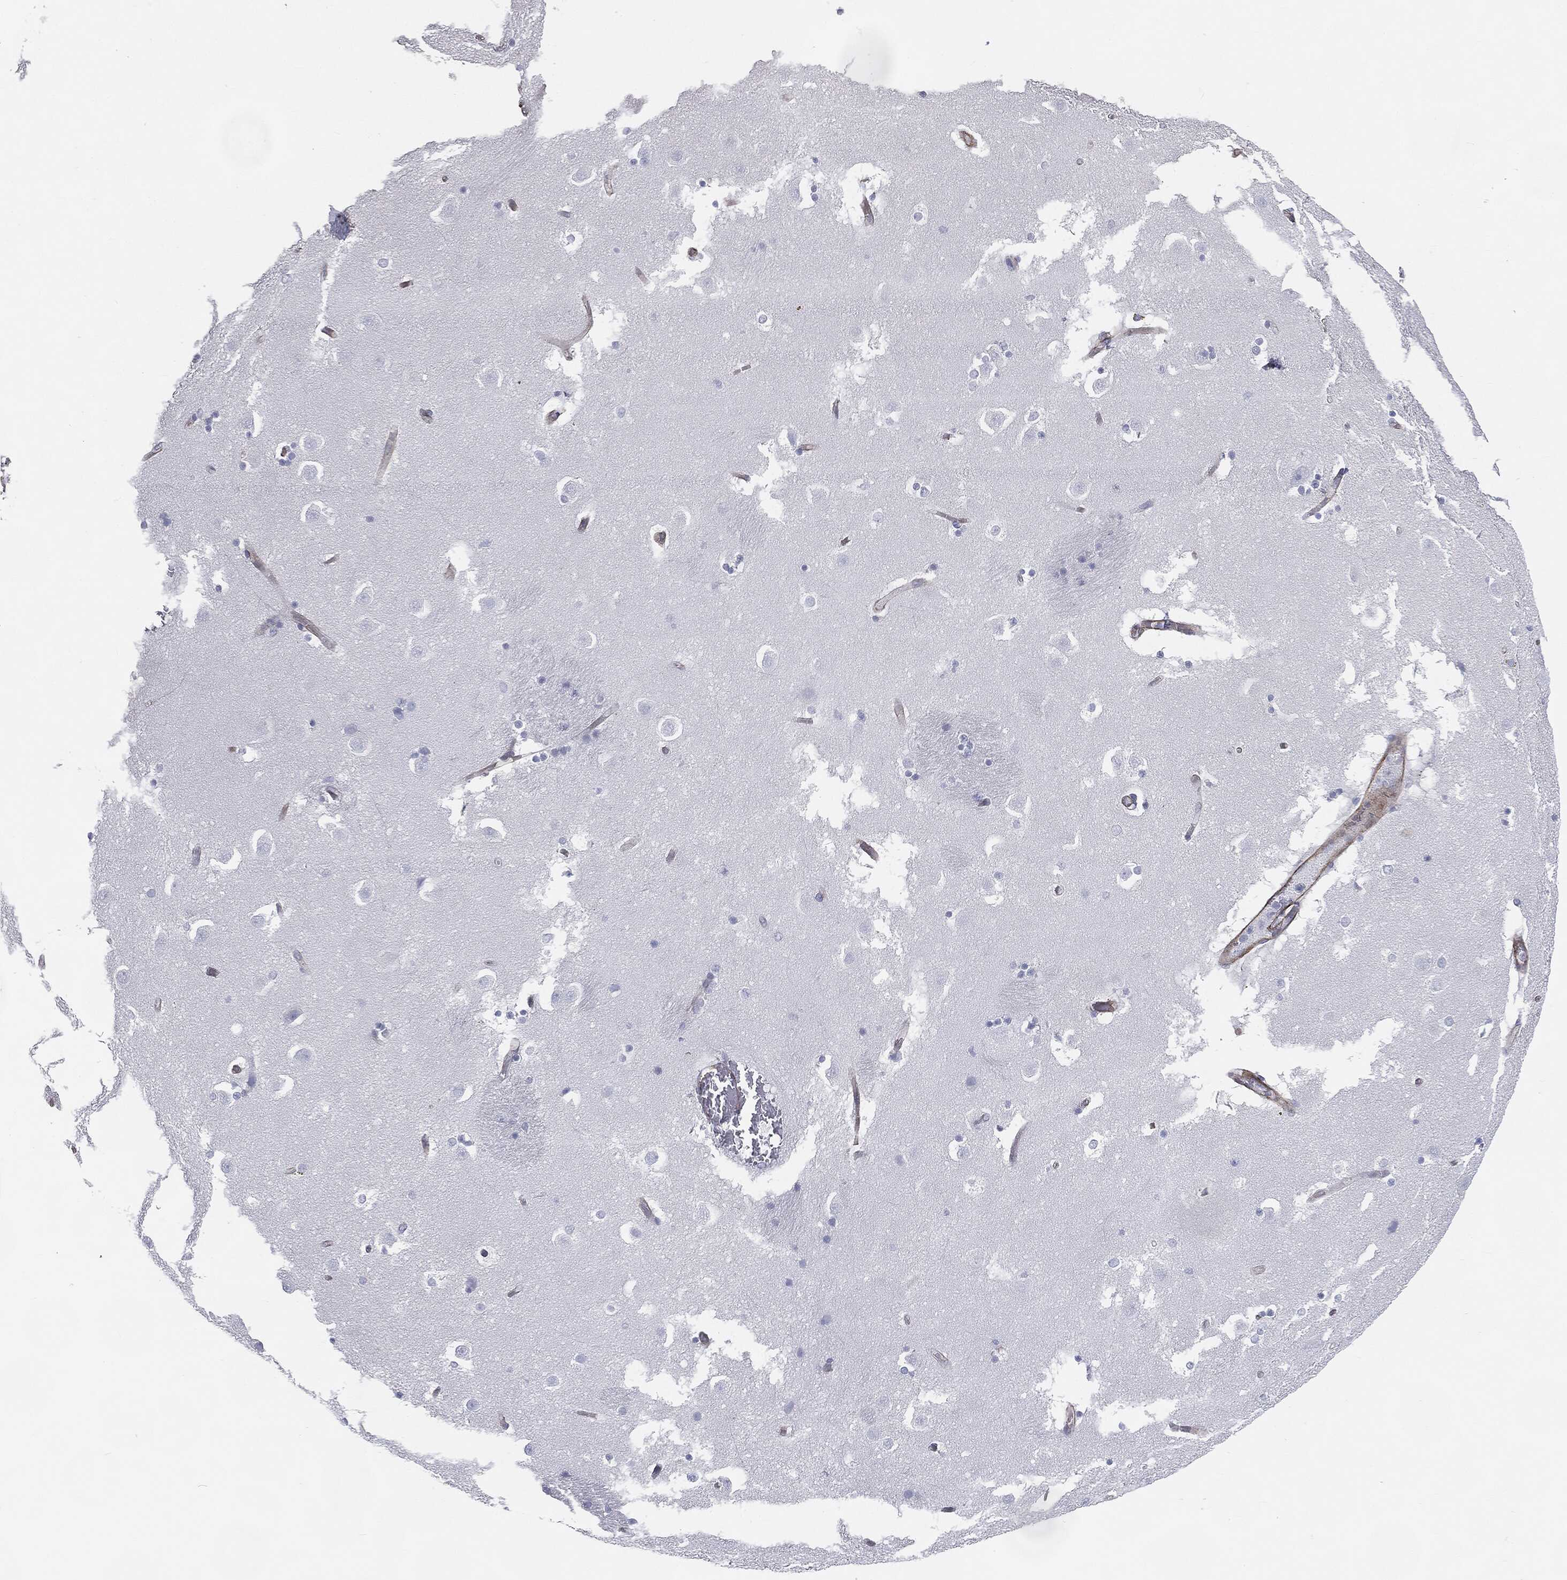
{"staining": {"intensity": "negative", "quantity": "none", "location": "none"}, "tissue": "caudate", "cell_type": "Glial cells", "image_type": "normal", "snomed": [{"axis": "morphology", "description": "Normal tissue, NOS"}, {"axis": "topography", "description": "Lateral ventricle wall"}], "caption": "High power microscopy micrograph of an immunohistochemistry (IHC) photomicrograph of unremarkable caudate, revealing no significant staining in glial cells.", "gene": "MUC5AC", "patient": {"sex": "male", "age": 51}}